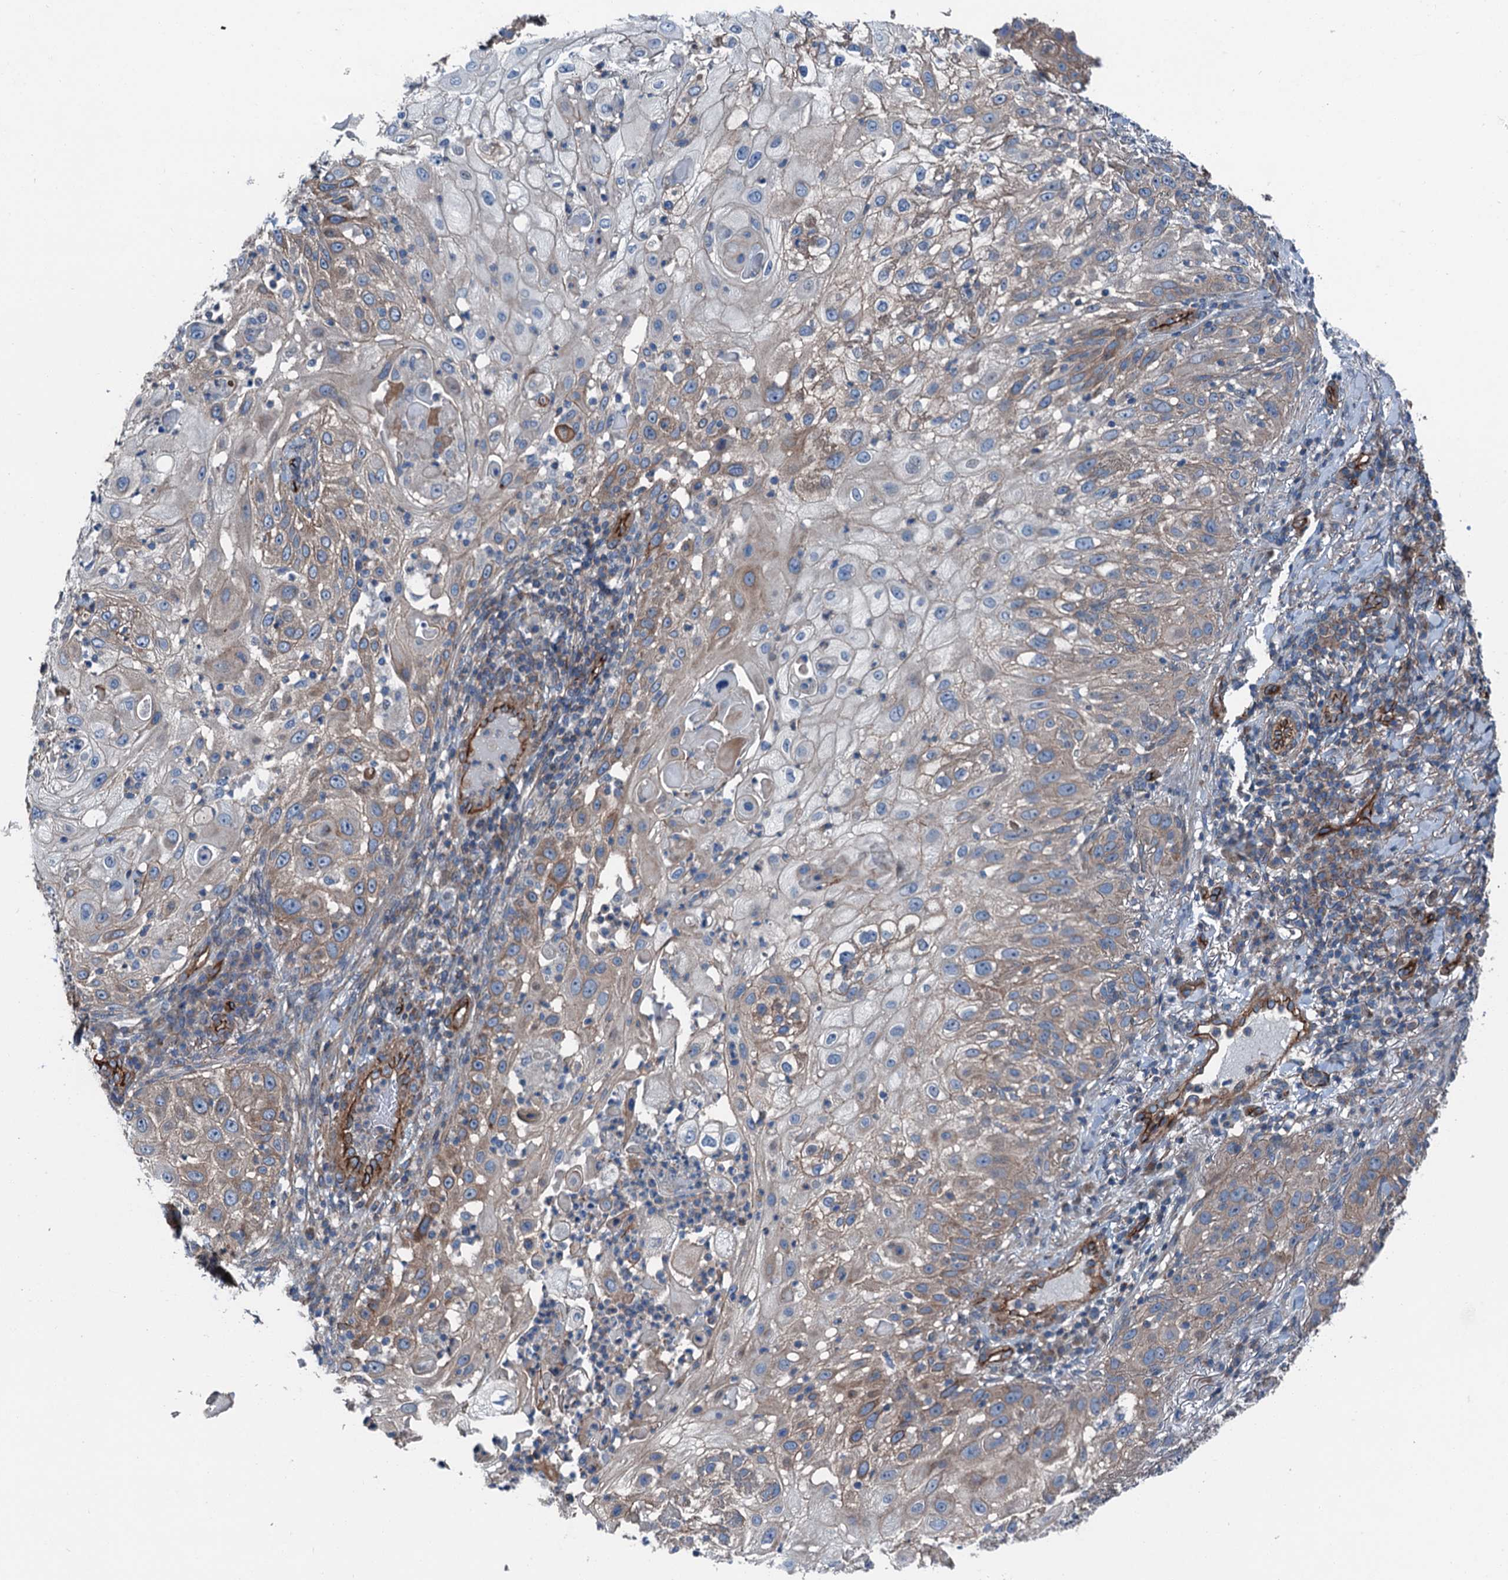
{"staining": {"intensity": "weak", "quantity": "25%-75%", "location": "cytoplasmic/membranous"}, "tissue": "skin cancer", "cell_type": "Tumor cells", "image_type": "cancer", "snomed": [{"axis": "morphology", "description": "Squamous cell carcinoma, NOS"}, {"axis": "topography", "description": "Skin"}], "caption": "Brown immunohistochemical staining in skin cancer shows weak cytoplasmic/membranous expression in about 25%-75% of tumor cells. (brown staining indicates protein expression, while blue staining denotes nuclei).", "gene": "NMRAL1", "patient": {"sex": "female", "age": 44}}